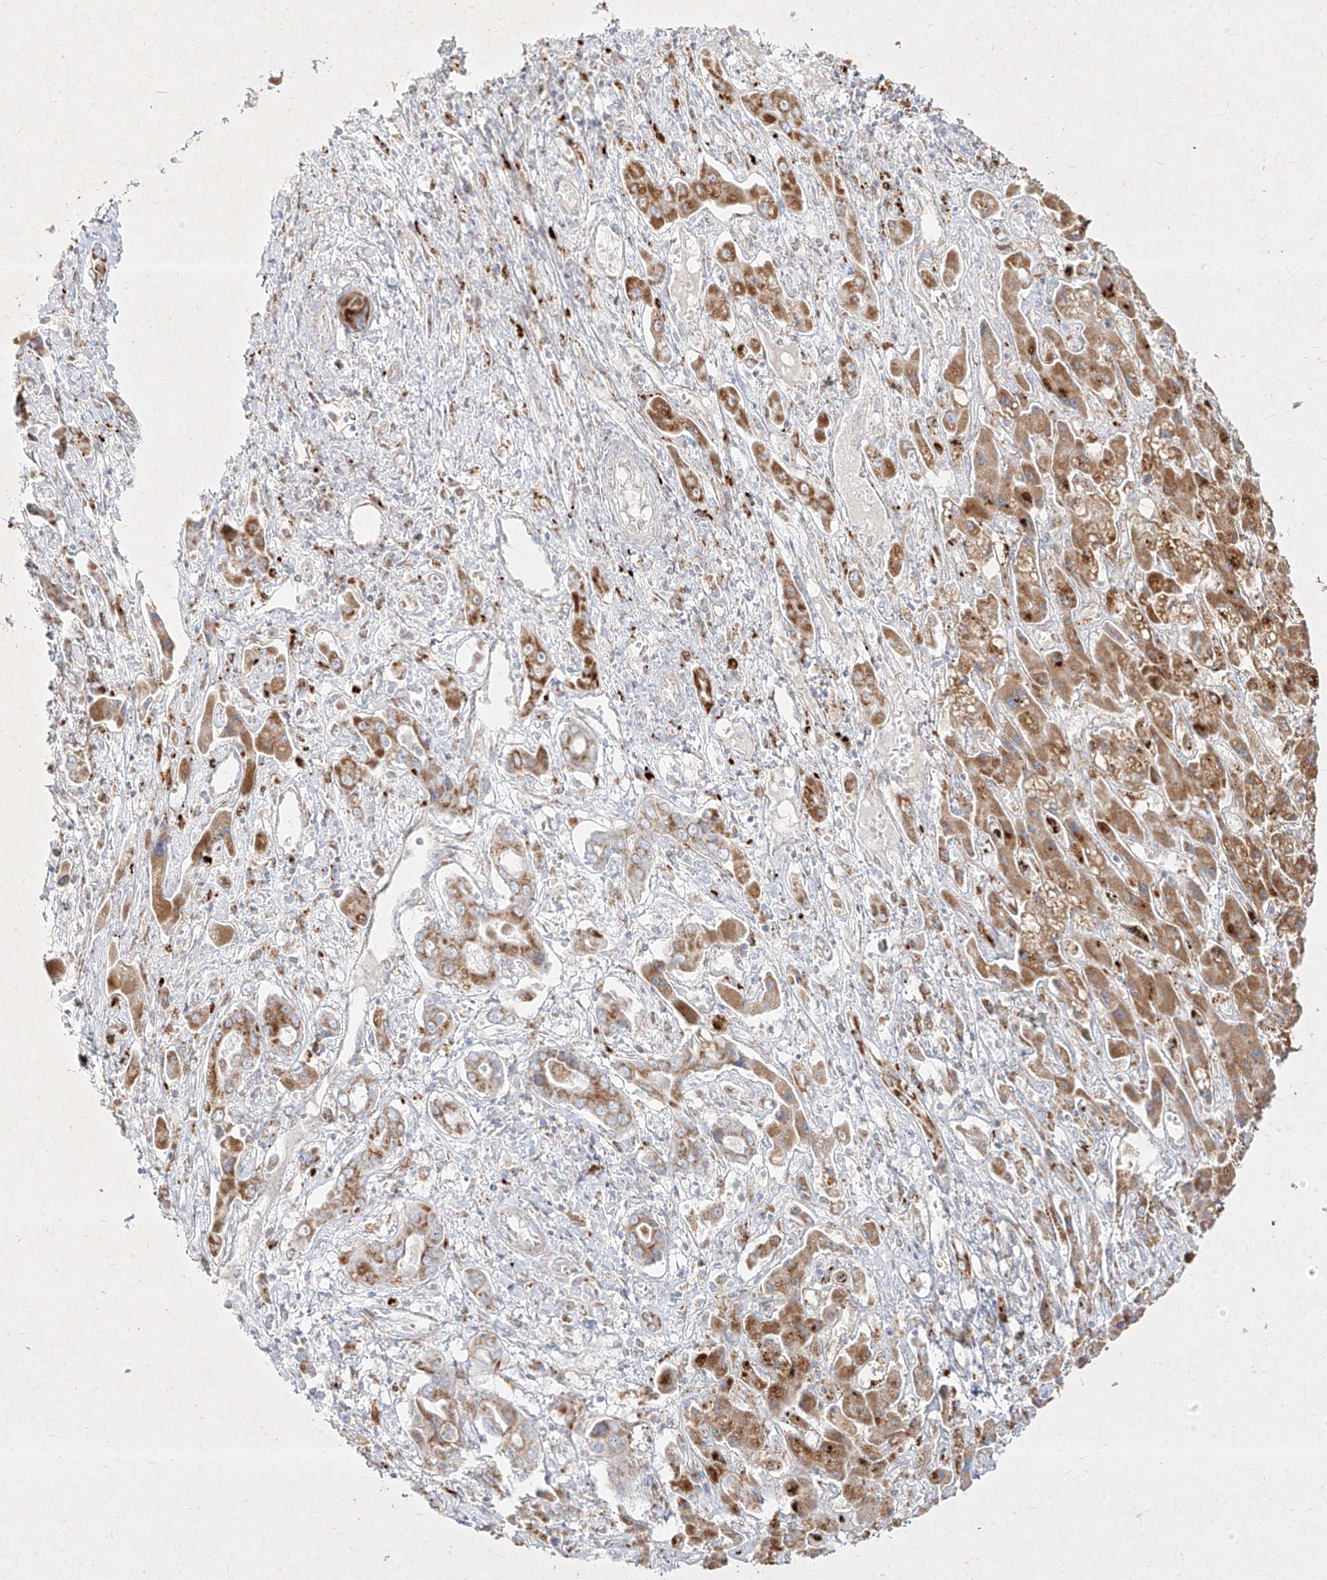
{"staining": {"intensity": "moderate", "quantity": ">75%", "location": "cytoplasmic/membranous"}, "tissue": "liver cancer", "cell_type": "Tumor cells", "image_type": "cancer", "snomed": [{"axis": "morphology", "description": "Cholangiocarcinoma"}, {"axis": "topography", "description": "Liver"}], "caption": "The immunohistochemical stain highlights moderate cytoplasmic/membranous positivity in tumor cells of liver cancer tissue.", "gene": "MTX2", "patient": {"sex": "male", "age": 67}}